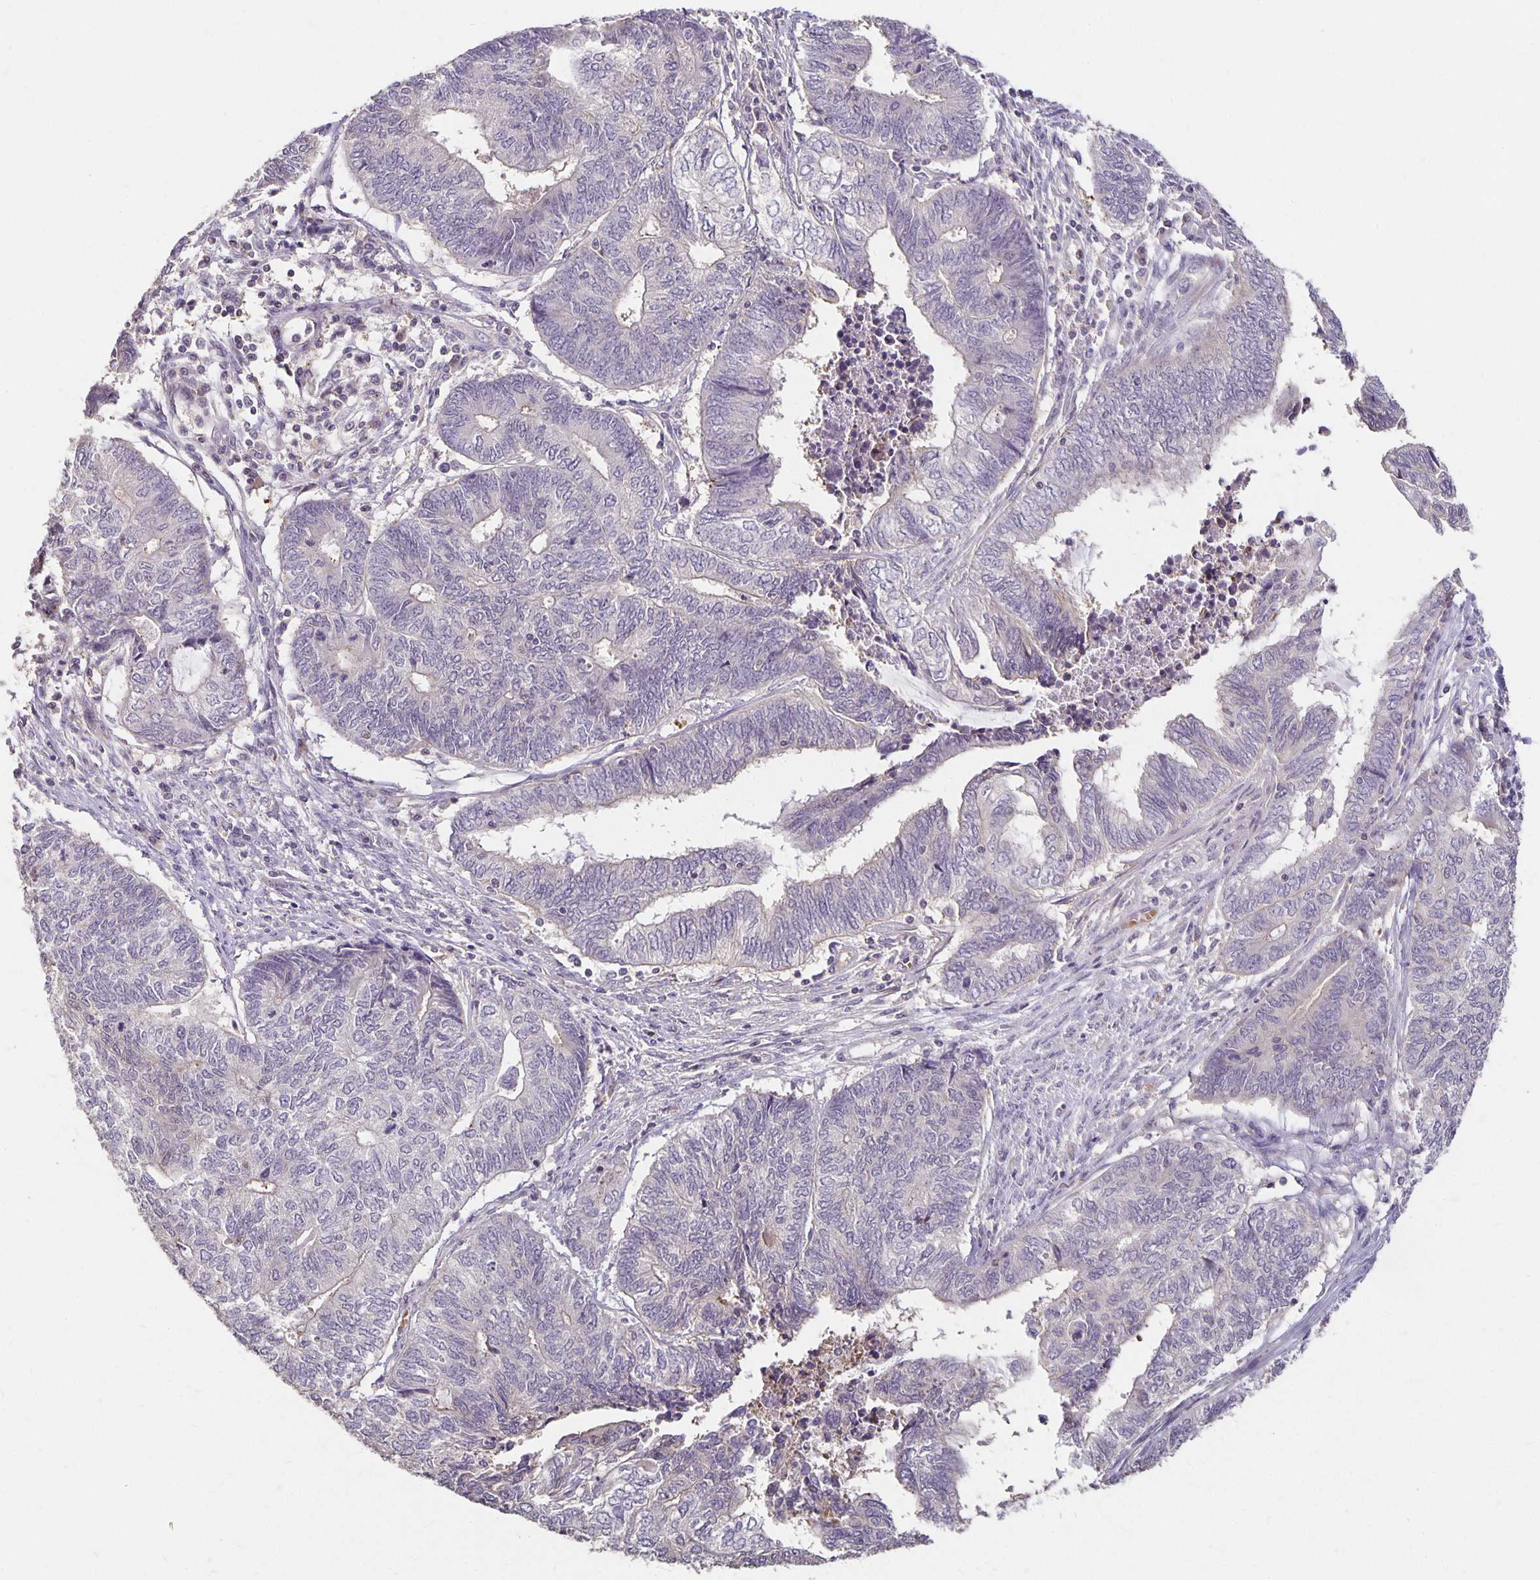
{"staining": {"intensity": "negative", "quantity": "none", "location": "none"}, "tissue": "endometrial cancer", "cell_type": "Tumor cells", "image_type": "cancer", "snomed": [{"axis": "morphology", "description": "Adenocarcinoma, NOS"}, {"axis": "topography", "description": "Uterus"}, {"axis": "topography", "description": "Endometrium"}], "caption": "Human endometrial adenocarcinoma stained for a protein using immunohistochemistry (IHC) demonstrates no positivity in tumor cells.", "gene": "CST6", "patient": {"sex": "female", "age": 70}}